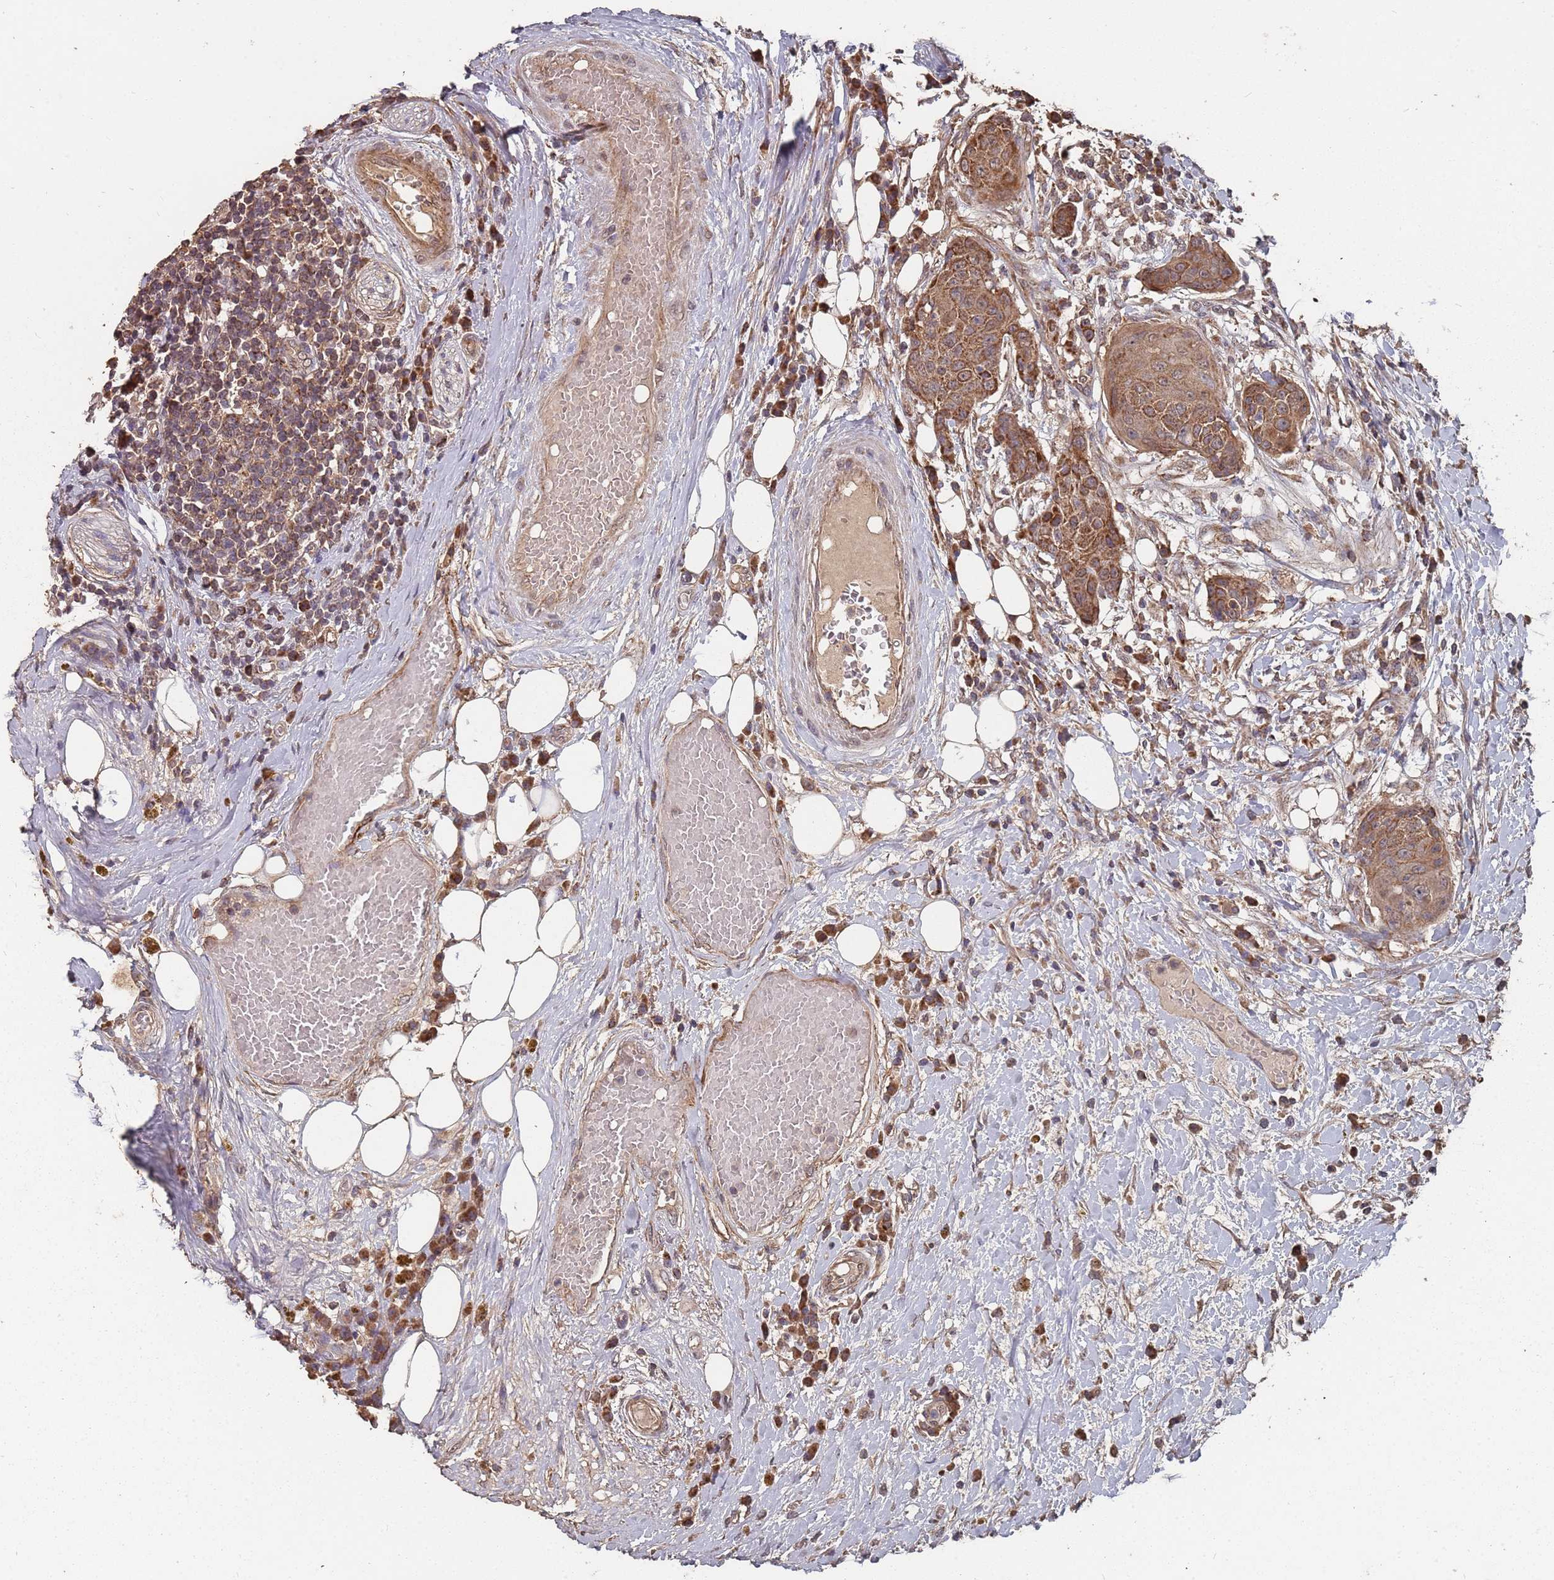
{"staining": {"intensity": "strong", "quantity": ">75%", "location": "cytoplasmic/membranous"}, "tissue": "urothelial cancer", "cell_type": "Tumor cells", "image_type": "cancer", "snomed": [{"axis": "morphology", "description": "Urothelial carcinoma, High grade"}, {"axis": "topography", "description": "Urinary bladder"}], "caption": "This histopathology image demonstrates immunohistochemistry (IHC) staining of human urothelial cancer, with high strong cytoplasmic/membranous positivity in about >75% of tumor cells.", "gene": "PRORP", "patient": {"sex": "female", "age": 63}}